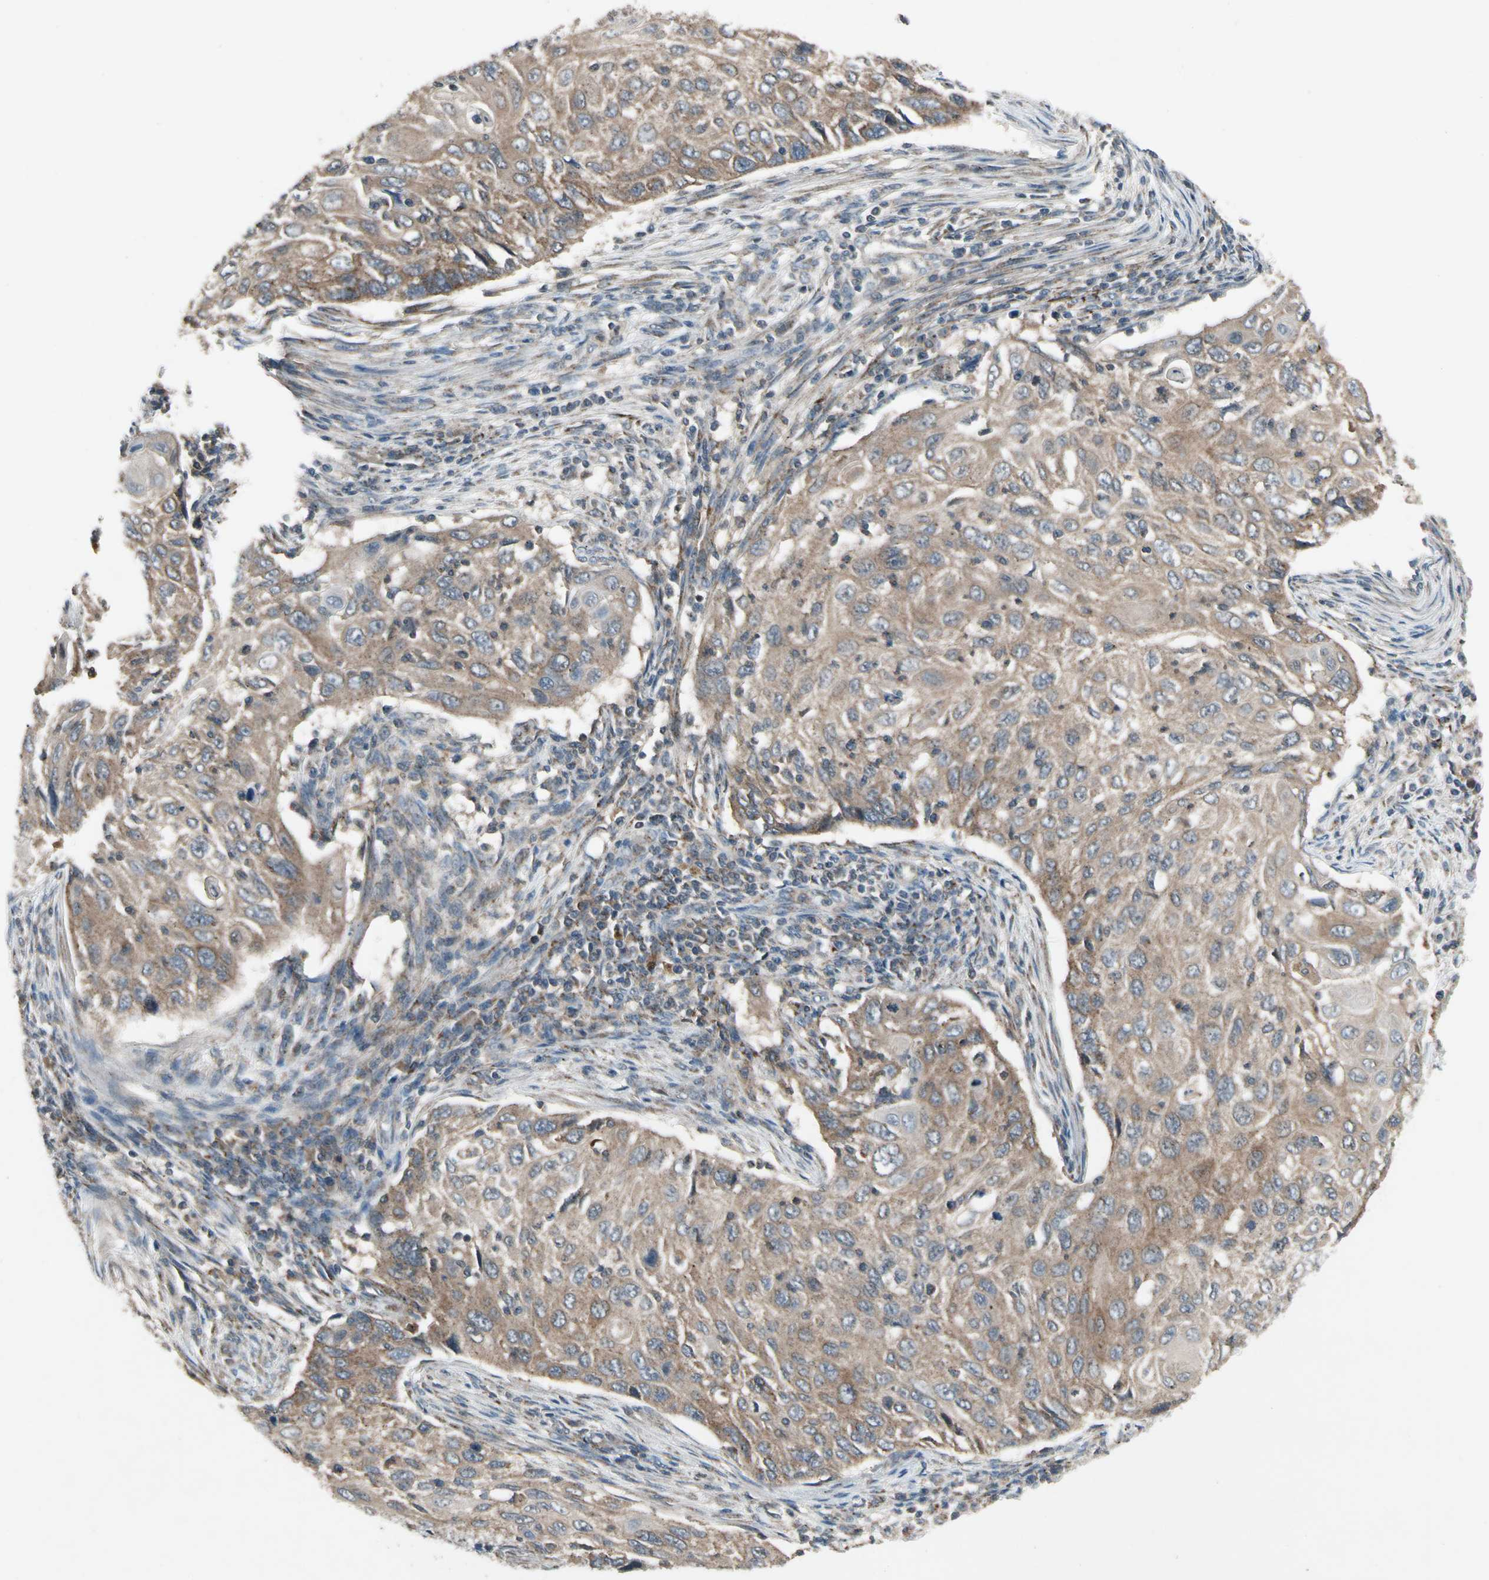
{"staining": {"intensity": "moderate", "quantity": ">75%", "location": "cytoplasmic/membranous"}, "tissue": "cervical cancer", "cell_type": "Tumor cells", "image_type": "cancer", "snomed": [{"axis": "morphology", "description": "Squamous cell carcinoma, NOS"}, {"axis": "topography", "description": "Cervix"}], "caption": "A medium amount of moderate cytoplasmic/membranous positivity is identified in approximately >75% of tumor cells in squamous cell carcinoma (cervical) tissue. Using DAB (brown) and hematoxylin (blue) stains, captured at high magnification using brightfield microscopy.", "gene": "NMI", "patient": {"sex": "female", "age": 70}}